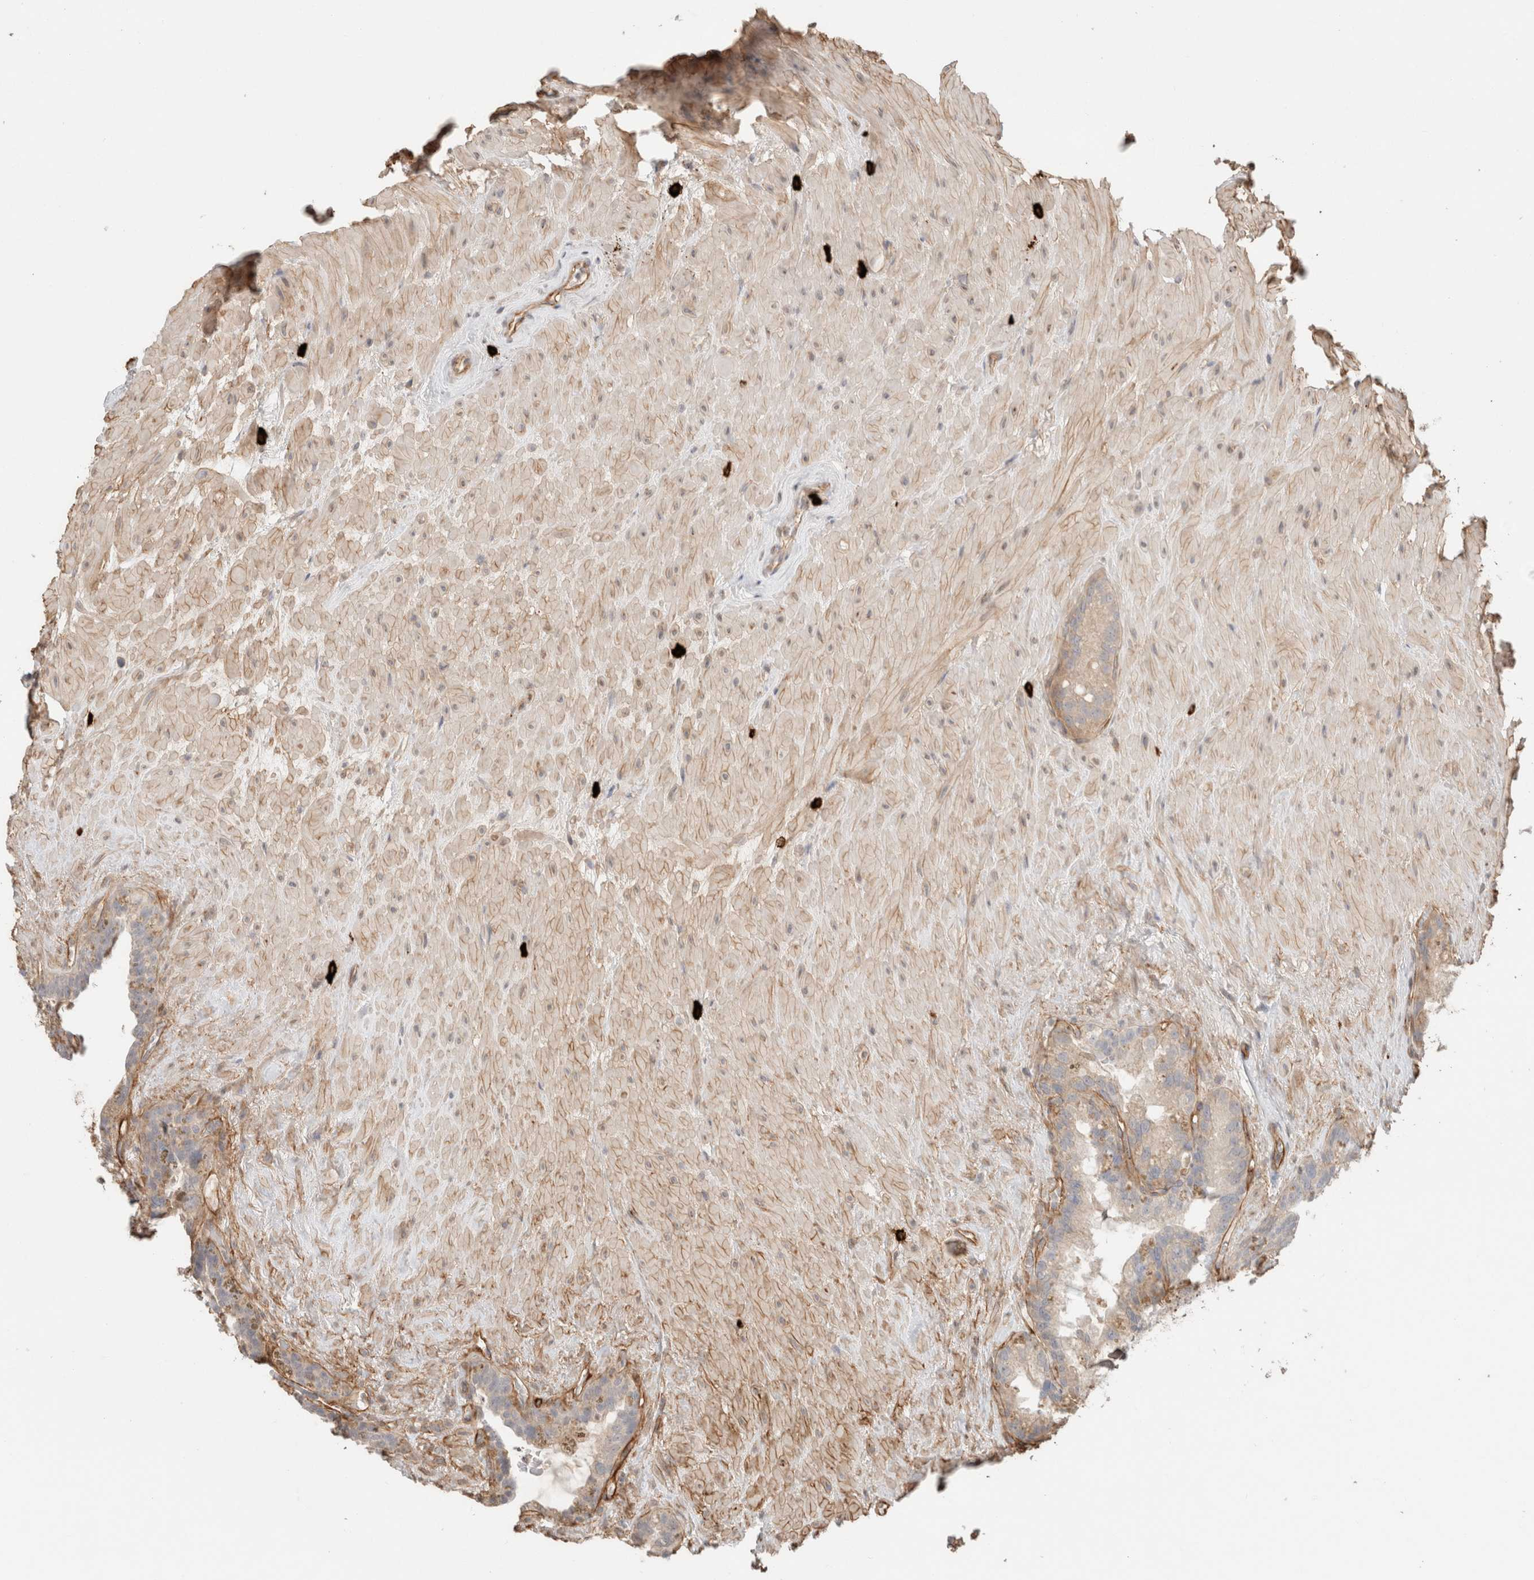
{"staining": {"intensity": "weak", "quantity": "<25%", "location": "cytoplasmic/membranous"}, "tissue": "seminal vesicle", "cell_type": "Glandular cells", "image_type": "normal", "snomed": [{"axis": "morphology", "description": "Normal tissue, NOS"}, {"axis": "topography", "description": "Seminal veicle"}], "caption": "Histopathology image shows no protein staining in glandular cells of normal seminal vesicle. (Immunohistochemistry (ihc), brightfield microscopy, high magnification).", "gene": "HSPG2", "patient": {"sex": "male", "age": 80}}